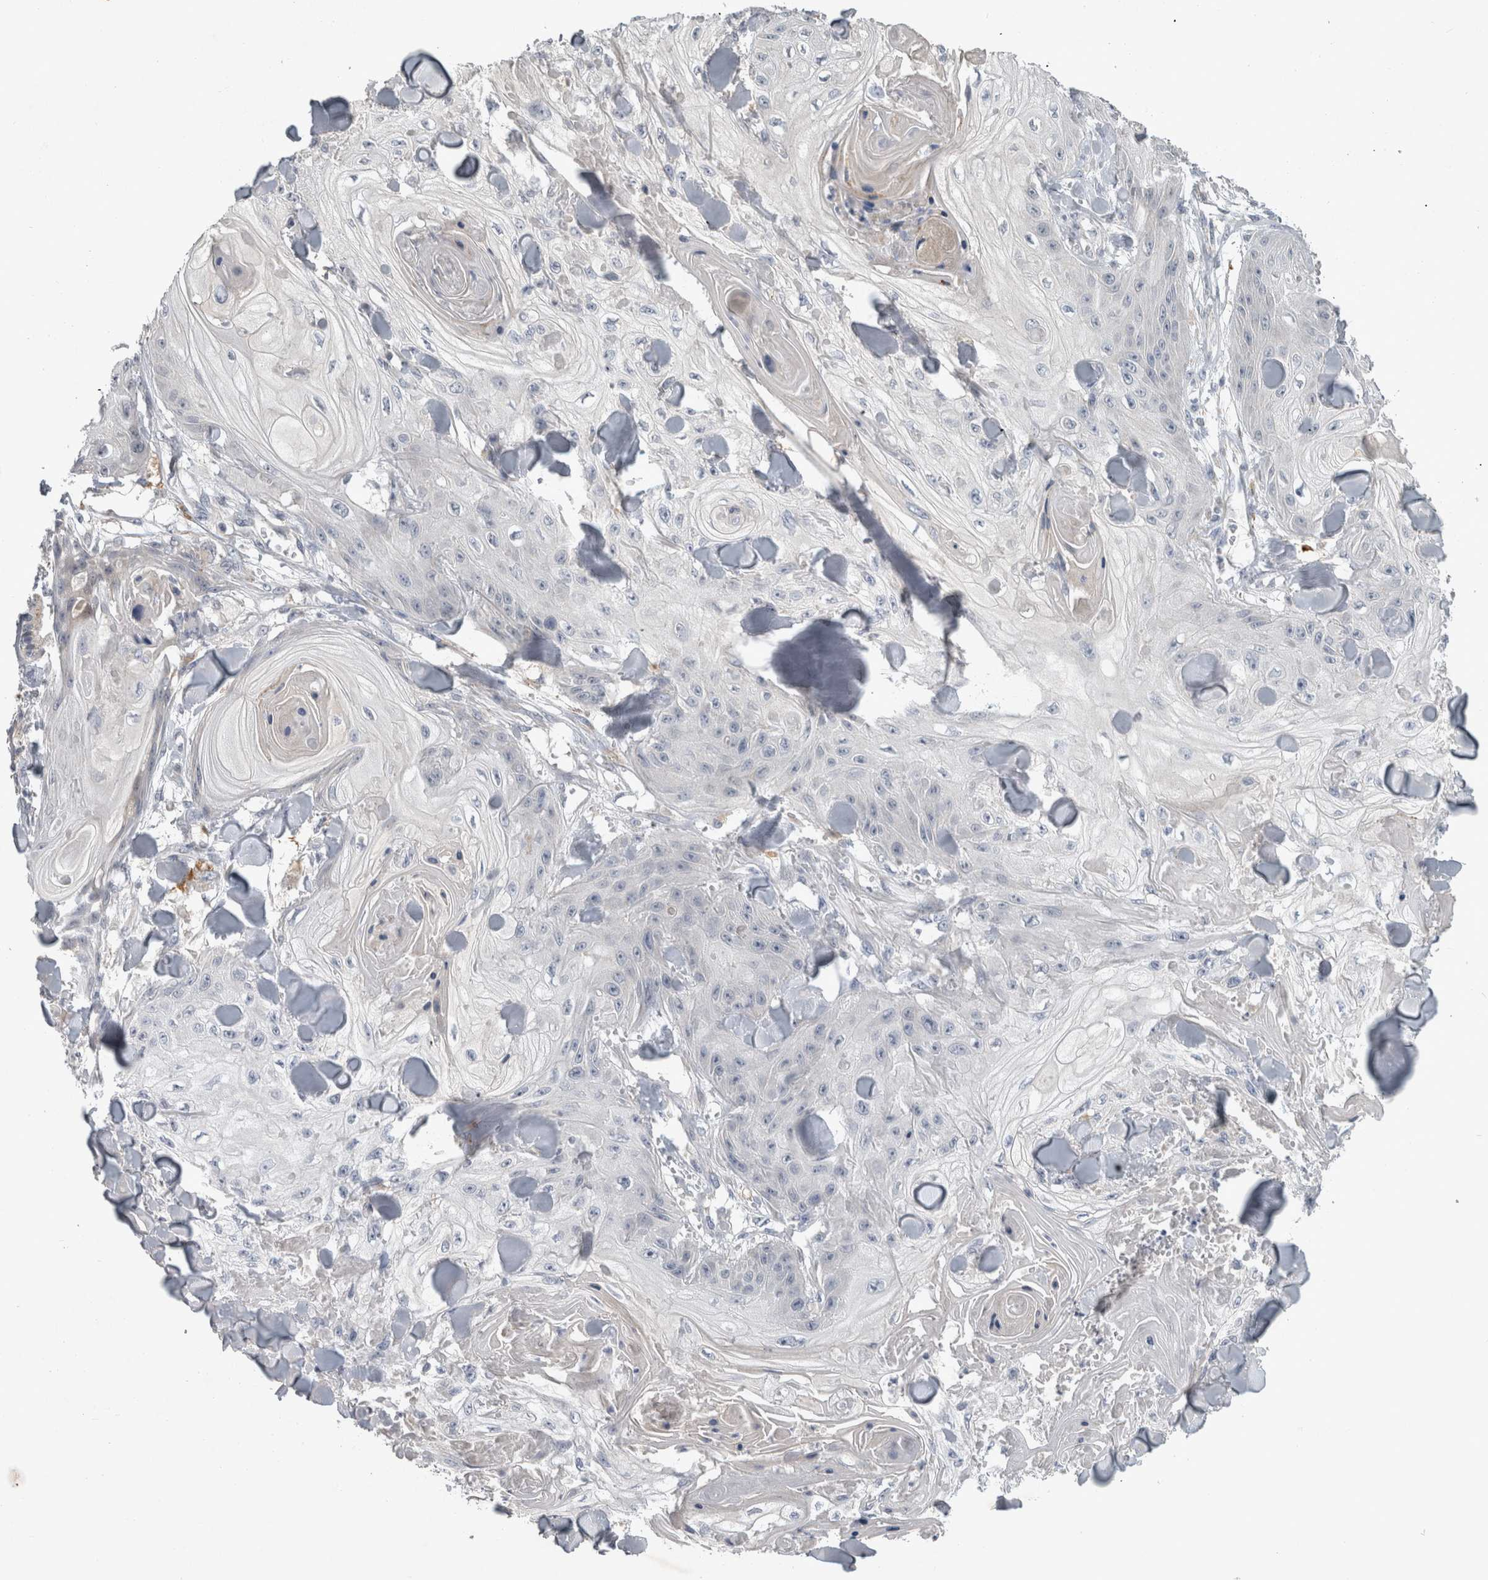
{"staining": {"intensity": "negative", "quantity": "none", "location": "none"}, "tissue": "skin cancer", "cell_type": "Tumor cells", "image_type": "cancer", "snomed": [{"axis": "morphology", "description": "Squamous cell carcinoma, NOS"}, {"axis": "topography", "description": "Skin"}], "caption": "A high-resolution histopathology image shows immunohistochemistry staining of squamous cell carcinoma (skin), which demonstrates no significant staining in tumor cells.", "gene": "SLC22A11", "patient": {"sex": "male", "age": 74}}